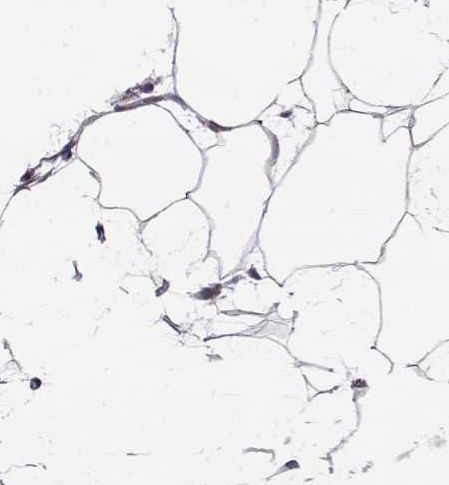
{"staining": {"intensity": "negative", "quantity": "none", "location": "none"}, "tissue": "adipose tissue", "cell_type": "Adipocytes", "image_type": "normal", "snomed": [{"axis": "morphology", "description": "Normal tissue, NOS"}, {"axis": "topography", "description": "Adipose tissue"}], "caption": "IHC micrograph of benign human adipose tissue stained for a protein (brown), which exhibits no positivity in adipocytes.", "gene": "PNMT", "patient": {"sex": "male", "age": 57}}